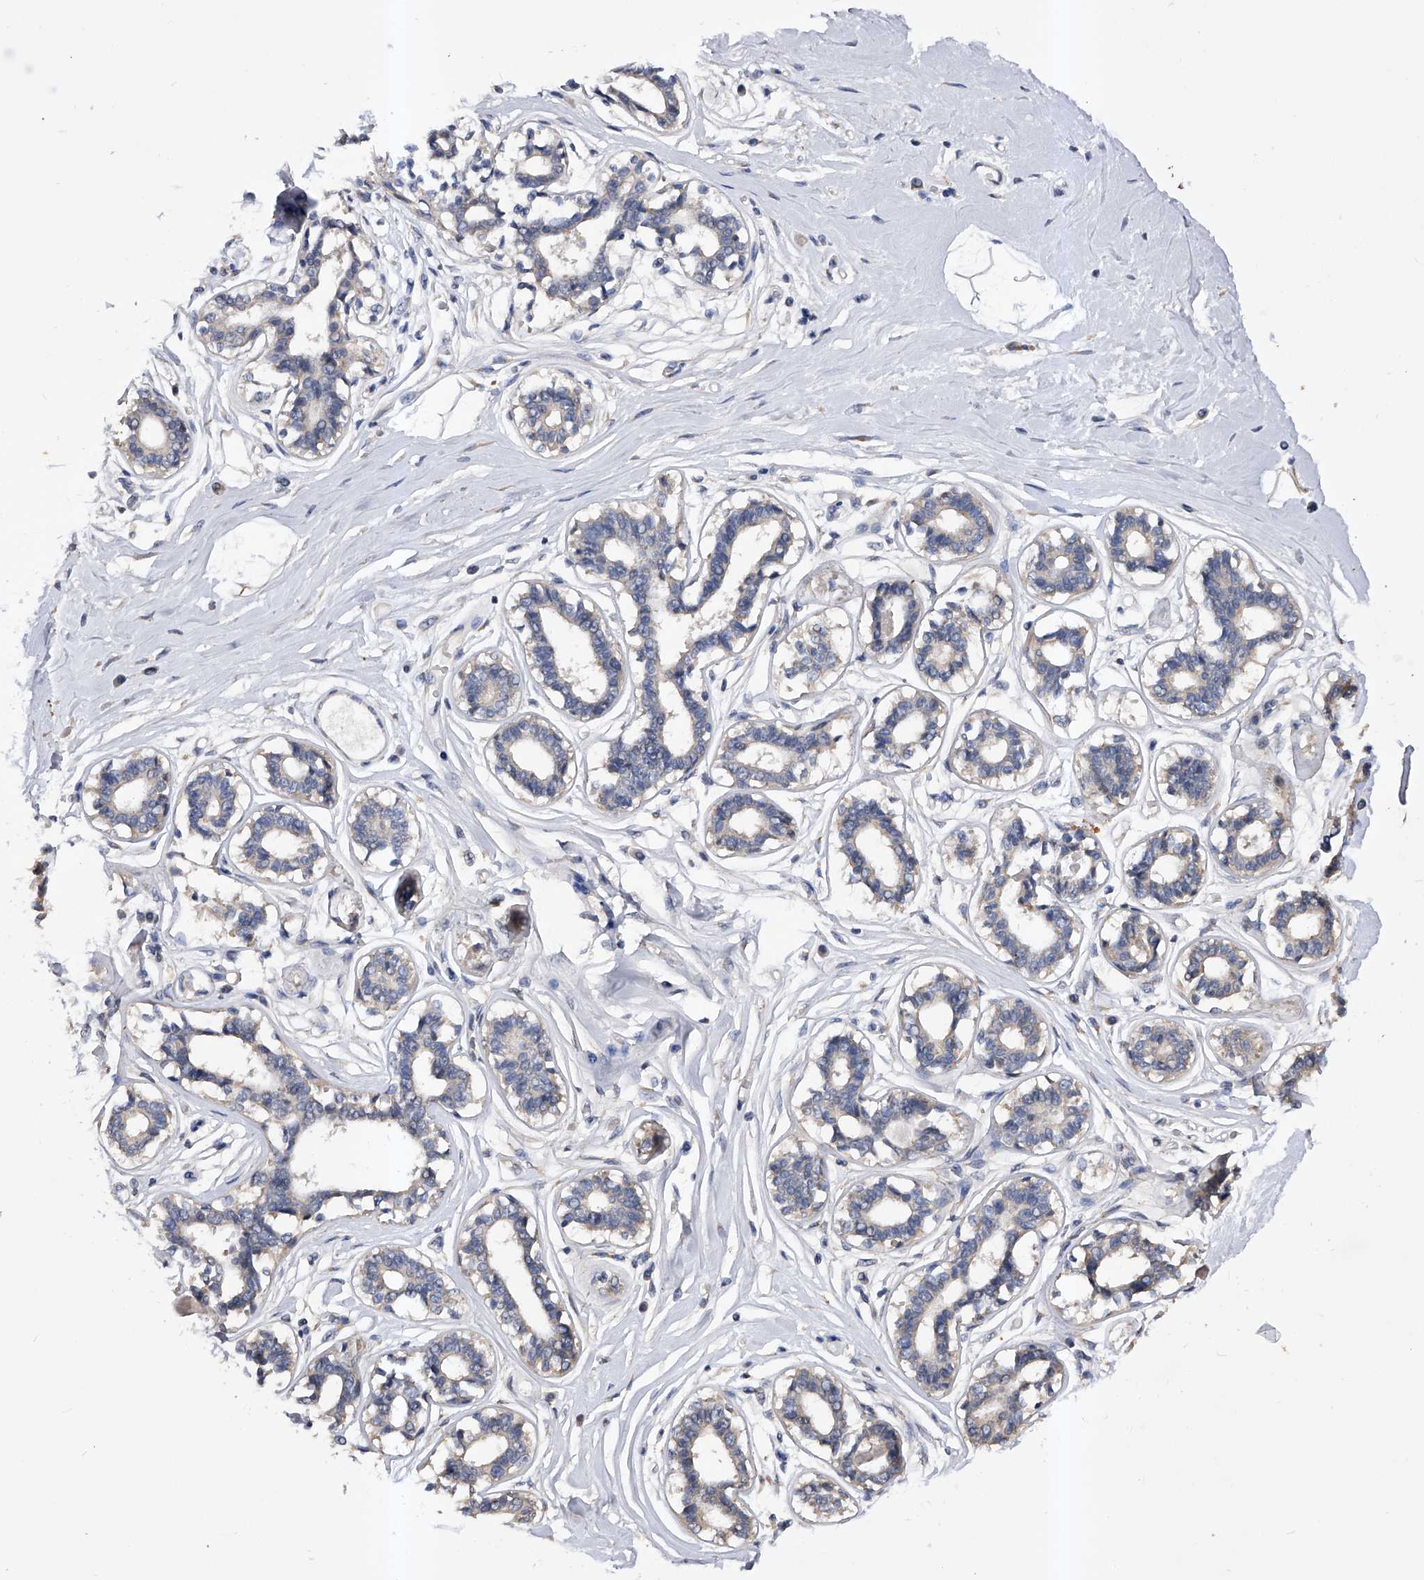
{"staining": {"intensity": "negative", "quantity": "none", "location": "none"}, "tissue": "breast", "cell_type": "Adipocytes", "image_type": "normal", "snomed": [{"axis": "morphology", "description": "Normal tissue, NOS"}, {"axis": "topography", "description": "Breast"}], "caption": "This is an IHC photomicrograph of normal human breast. There is no positivity in adipocytes.", "gene": "ARL4C", "patient": {"sex": "female", "age": 45}}